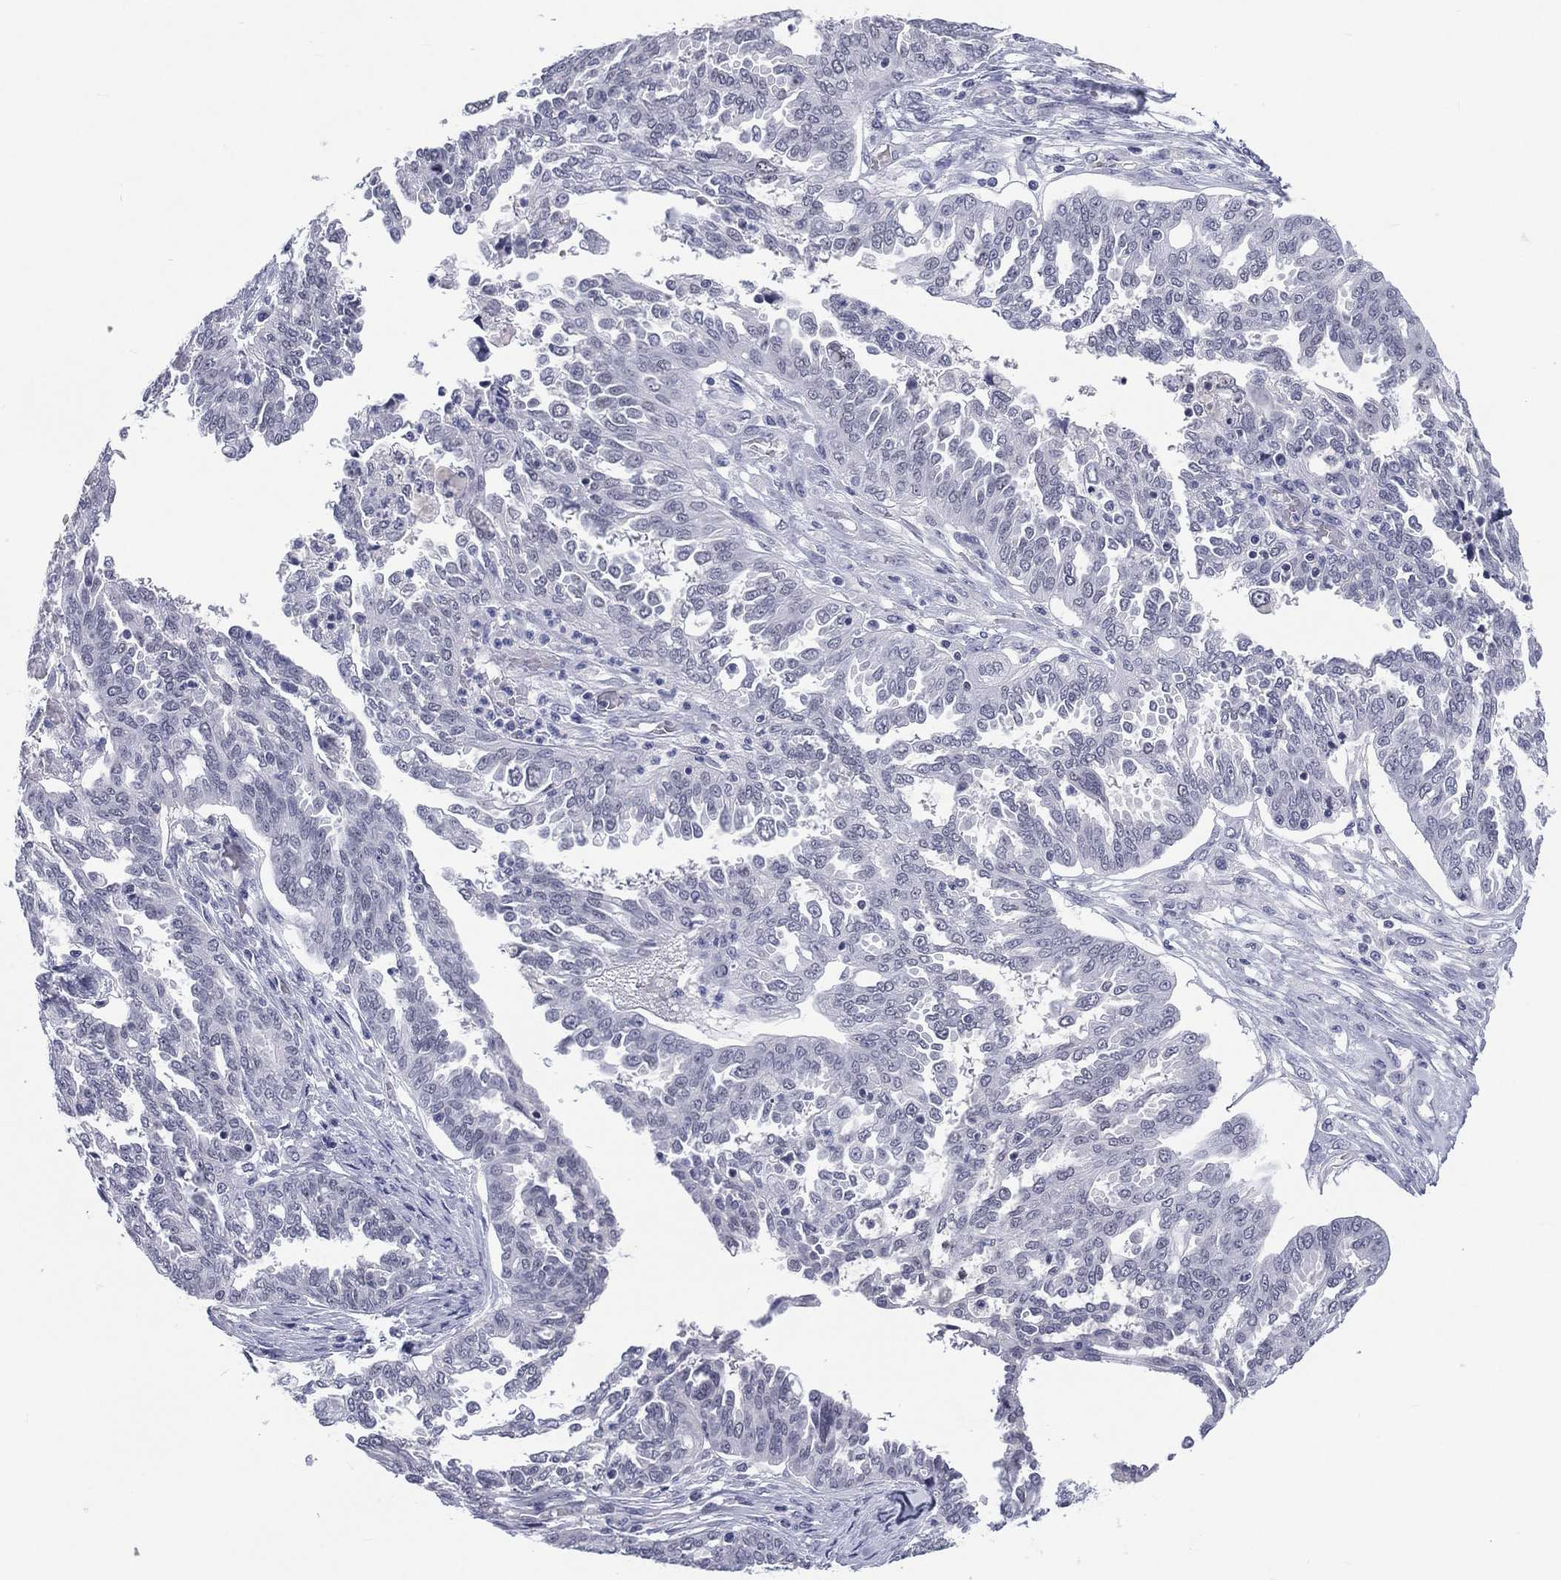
{"staining": {"intensity": "negative", "quantity": "none", "location": "none"}, "tissue": "ovarian cancer", "cell_type": "Tumor cells", "image_type": "cancer", "snomed": [{"axis": "morphology", "description": "Cystadenocarcinoma, serous, NOS"}, {"axis": "topography", "description": "Ovary"}], "caption": "High magnification brightfield microscopy of ovarian cancer (serous cystadenocarcinoma) stained with DAB (brown) and counterstained with hematoxylin (blue): tumor cells show no significant positivity. (Brightfield microscopy of DAB immunohistochemistry at high magnification).", "gene": "SSX1", "patient": {"sex": "female", "age": 67}}